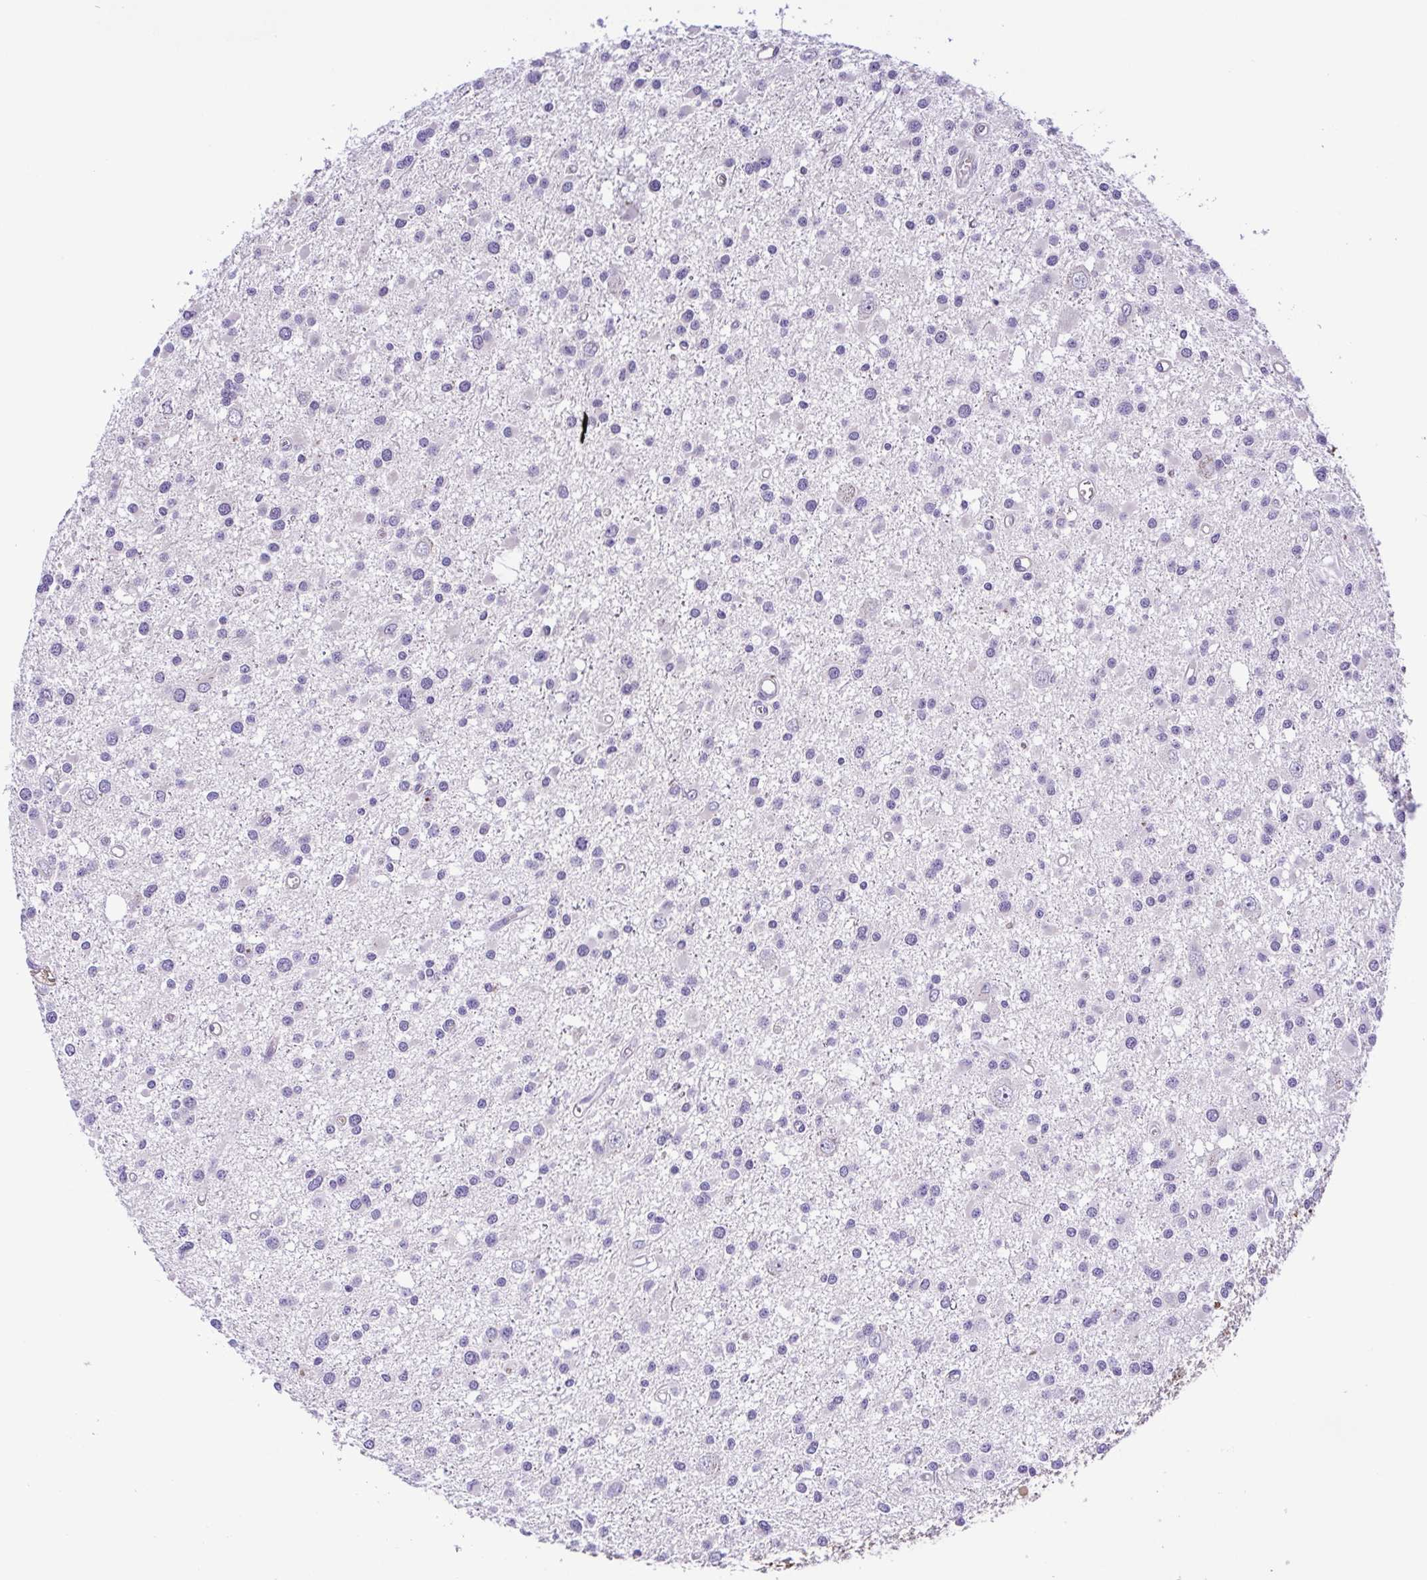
{"staining": {"intensity": "negative", "quantity": "none", "location": "none"}, "tissue": "glioma", "cell_type": "Tumor cells", "image_type": "cancer", "snomed": [{"axis": "morphology", "description": "Glioma, malignant, High grade"}, {"axis": "topography", "description": "Brain"}], "caption": "Micrograph shows no protein expression in tumor cells of high-grade glioma (malignant) tissue.", "gene": "IGFL1", "patient": {"sex": "male", "age": 54}}